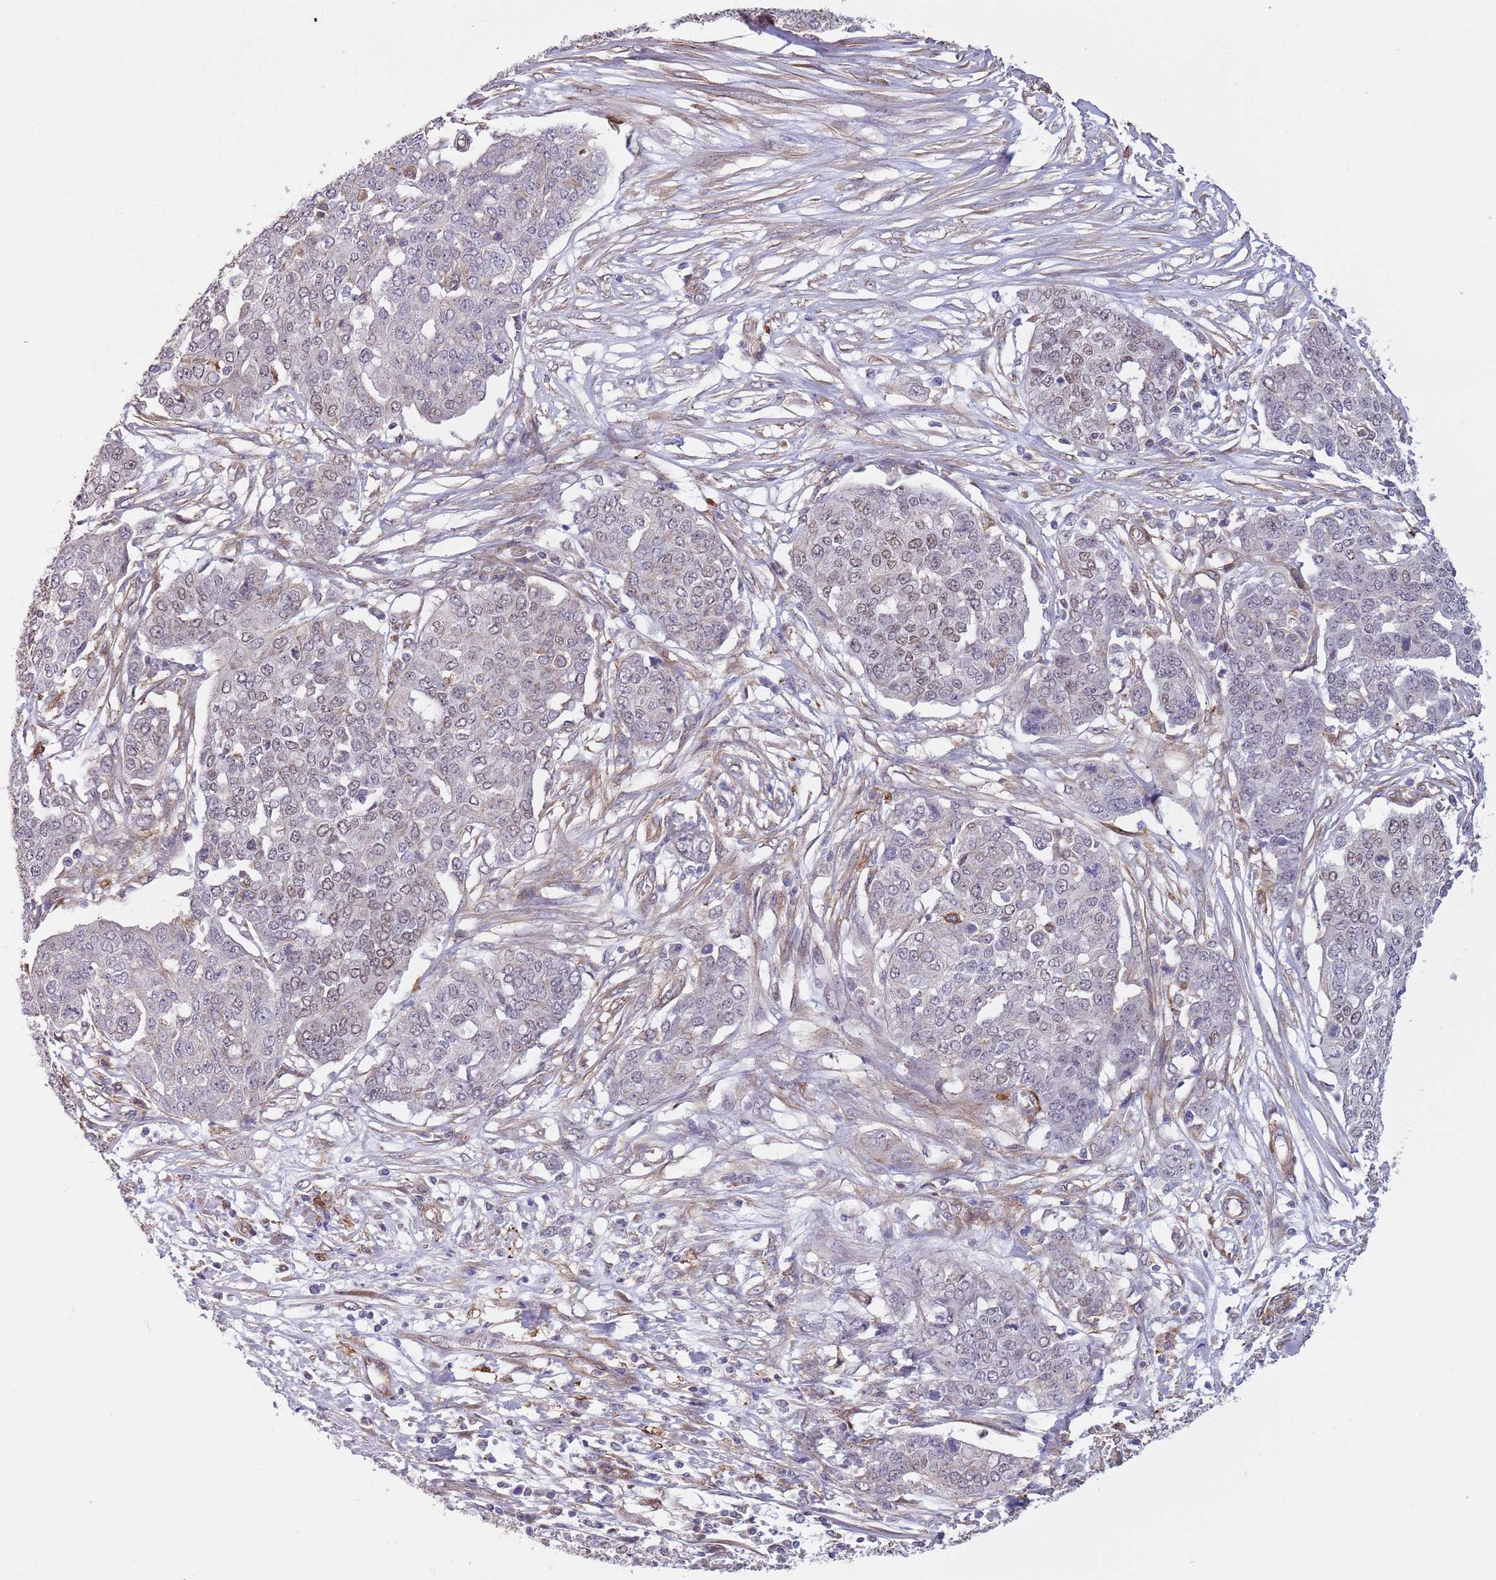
{"staining": {"intensity": "weak", "quantity": "<25%", "location": "nuclear"}, "tissue": "ovarian cancer", "cell_type": "Tumor cells", "image_type": "cancer", "snomed": [{"axis": "morphology", "description": "Cystadenocarcinoma, serous, NOS"}, {"axis": "topography", "description": "Soft tissue"}, {"axis": "topography", "description": "Ovary"}], "caption": "This is a image of IHC staining of ovarian cancer, which shows no expression in tumor cells.", "gene": "CREBZF", "patient": {"sex": "female", "age": 57}}